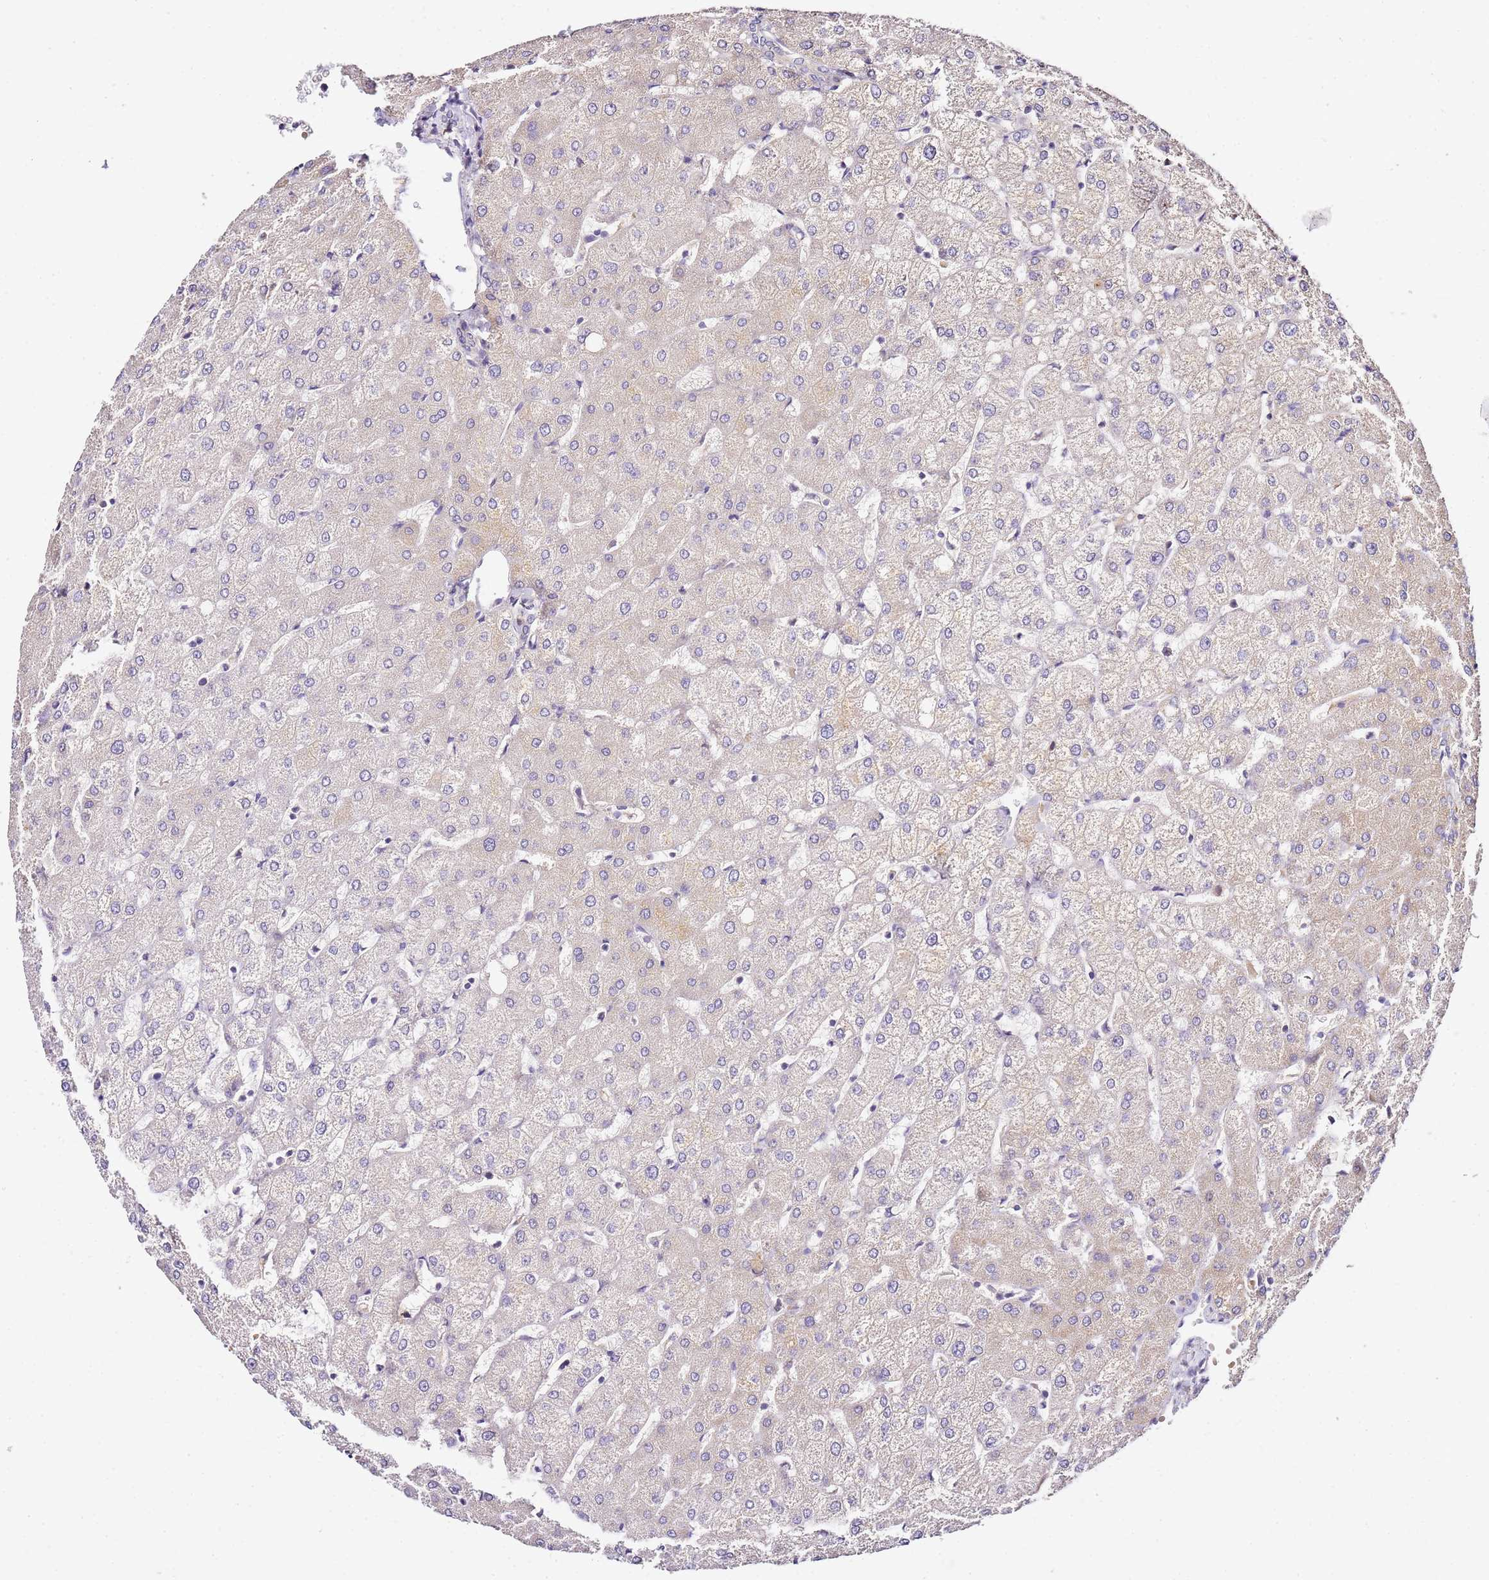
{"staining": {"intensity": "negative", "quantity": "none", "location": "none"}, "tissue": "liver", "cell_type": "Cholangiocytes", "image_type": "normal", "snomed": [{"axis": "morphology", "description": "Normal tissue, NOS"}, {"axis": "topography", "description": "Liver"}], "caption": "The image exhibits no significant expression in cholangiocytes of liver. Nuclei are stained in blue.", "gene": "OR2B11", "patient": {"sex": "female", "age": 54}}